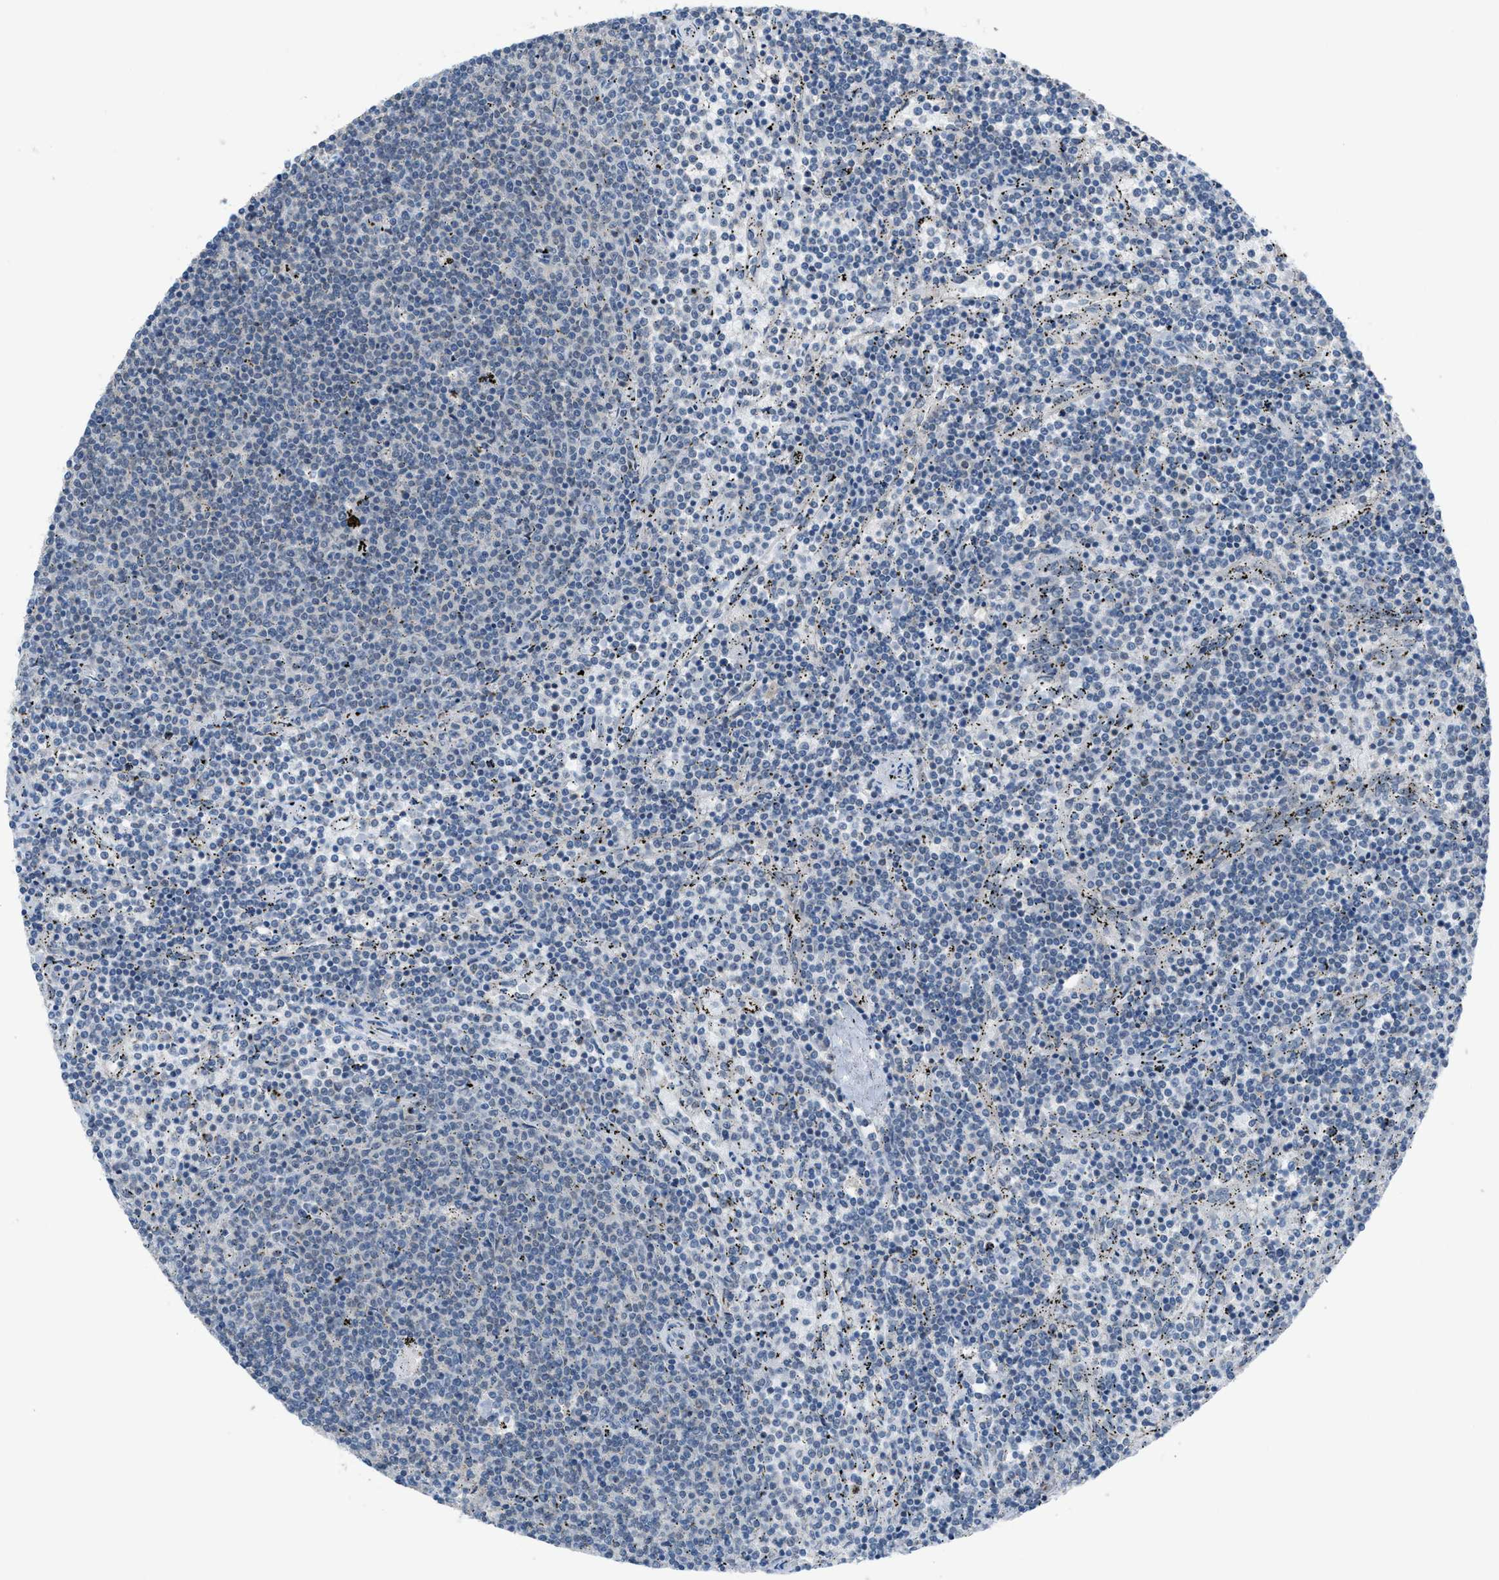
{"staining": {"intensity": "negative", "quantity": "none", "location": "none"}, "tissue": "lymphoma", "cell_type": "Tumor cells", "image_type": "cancer", "snomed": [{"axis": "morphology", "description": "Malignant lymphoma, non-Hodgkin's type, Low grade"}, {"axis": "topography", "description": "Spleen"}], "caption": "DAB (3,3'-diaminobenzidine) immunohistochemical staining of malignant lymphoma, non-Hodgkin's type (low-grade) exhibits no significant staining in tumor cells. (Immunohistochemistry (ihc), brightfield microscopy, high magnification).", "gene": "ANAPC11", "patient": {"sex": "female", "age": 50}}